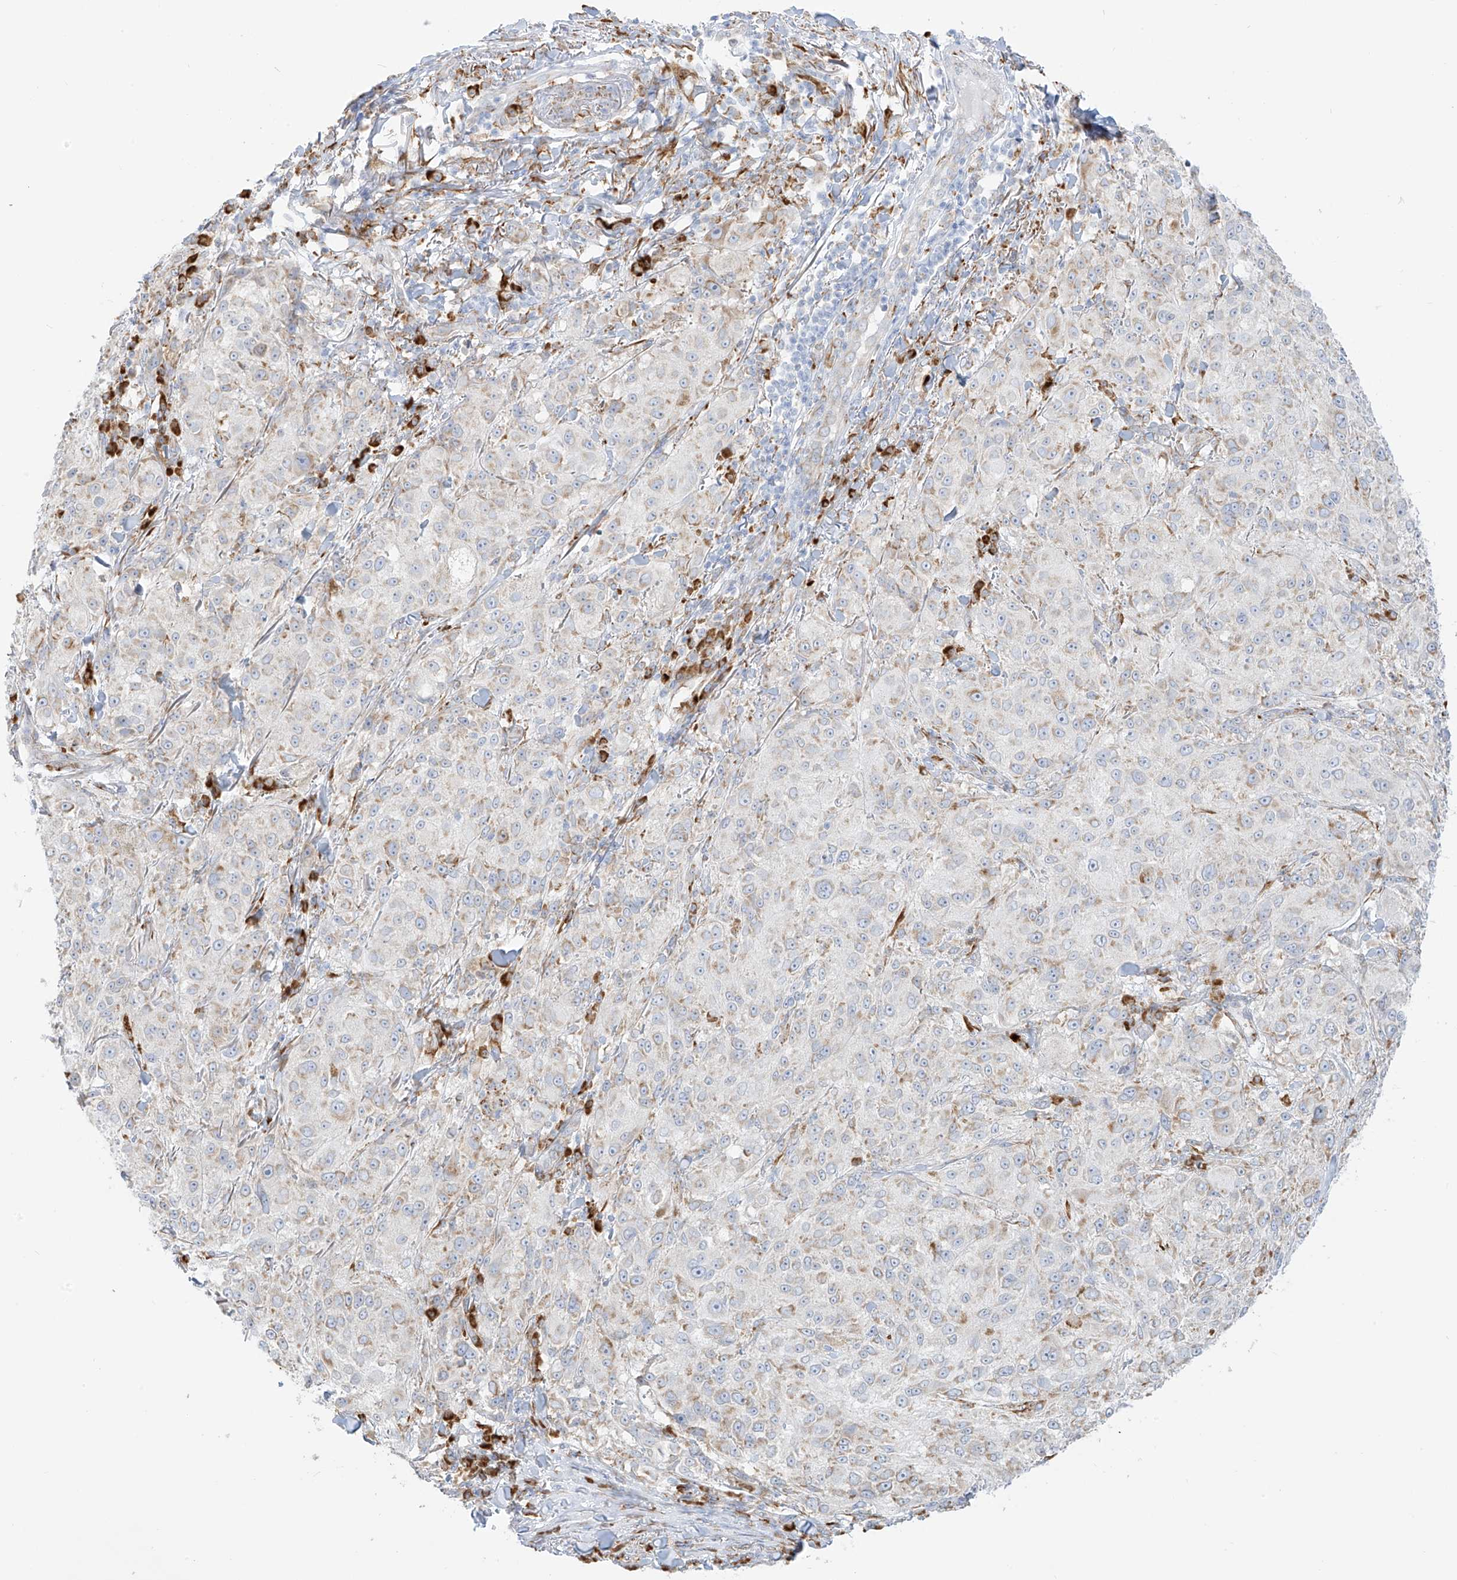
{"staining": {"intensity": "weak", "quantity": "<25%", "location": "cytoplasmic/membranous"}, "tissue": "melanoma", "cell_type": "Tumor cells", "image_type": "cancer", "snomed": [{"axis": "morphology", "description": "Necrosis, NOS"}, {"axis": "morphology", "description": "Malignant melanoma, NOS"}, {"axis": "topography", "description": "Skin"}], "caption": "This is an immunohistochemistry histopathology image of malignant melanoma. There is no positivity in tumor cells.", "gene": "LRRC59", "patient": {"sex": "female", "age": 87}}